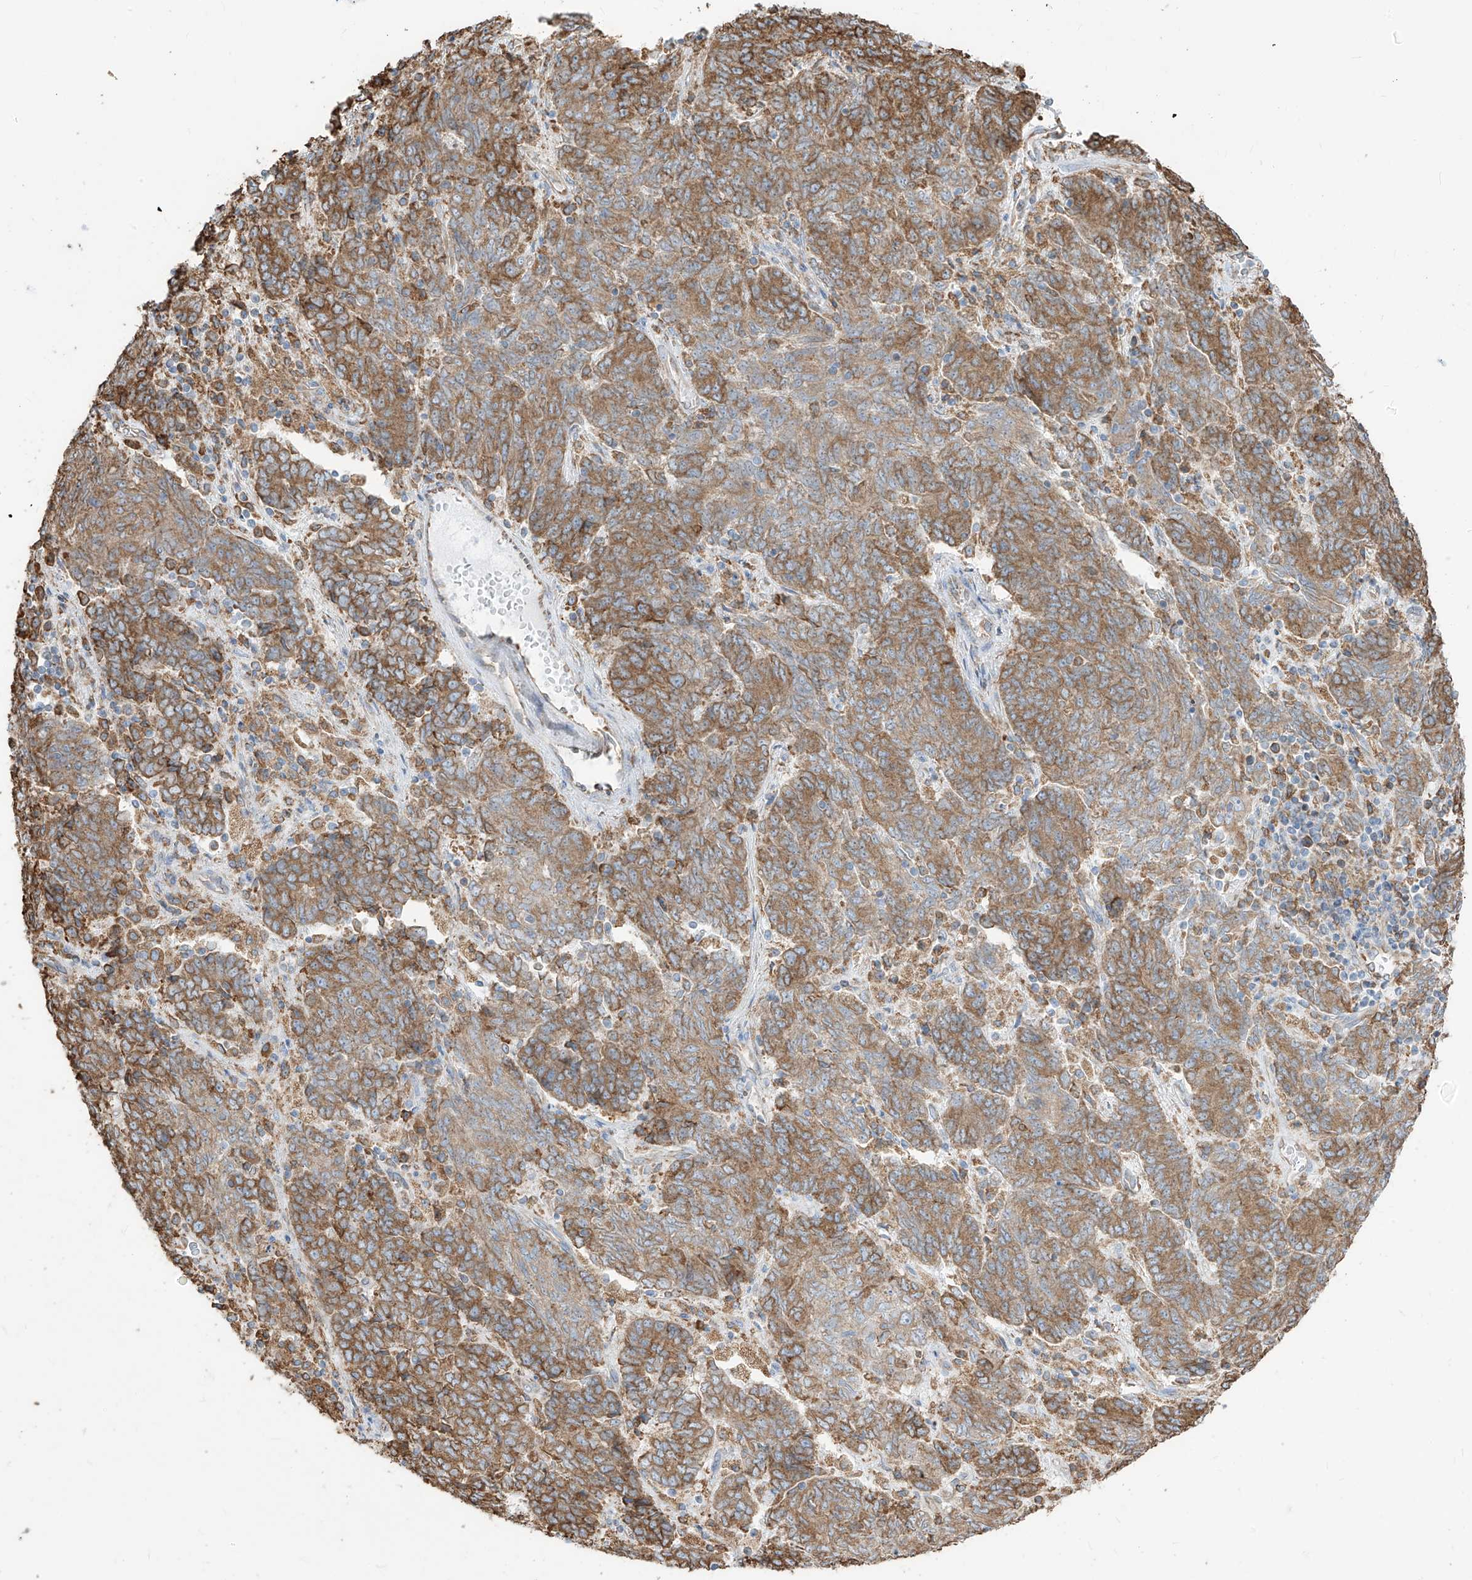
{"staining": {"intensity": "moderate", "quantity": ">75%", "location": "cytoplasmic/membranous"}, "tissue": "endometrial cancer", "cell_type": "Tumor cells", "image_type": "cancer", "snomed": [{"axis": "morphology", "description": "Adenocarcinoma, NOS"}, {"axis": "topography", "description": "Endometrium"}], "caption": "An image of adenocarcinoma (endometrial) stained for a protein shows moderate cytoplasmic/membranous brown staining in tumor cells. The staining was performed using DAB (3,3'-diaminobenzidine), with brown indicating positive protein expression. Nuclei are stained blue with hematoxylin.", "gene": "PDIA6", "patient": {"sex": "female", "age": 80}}